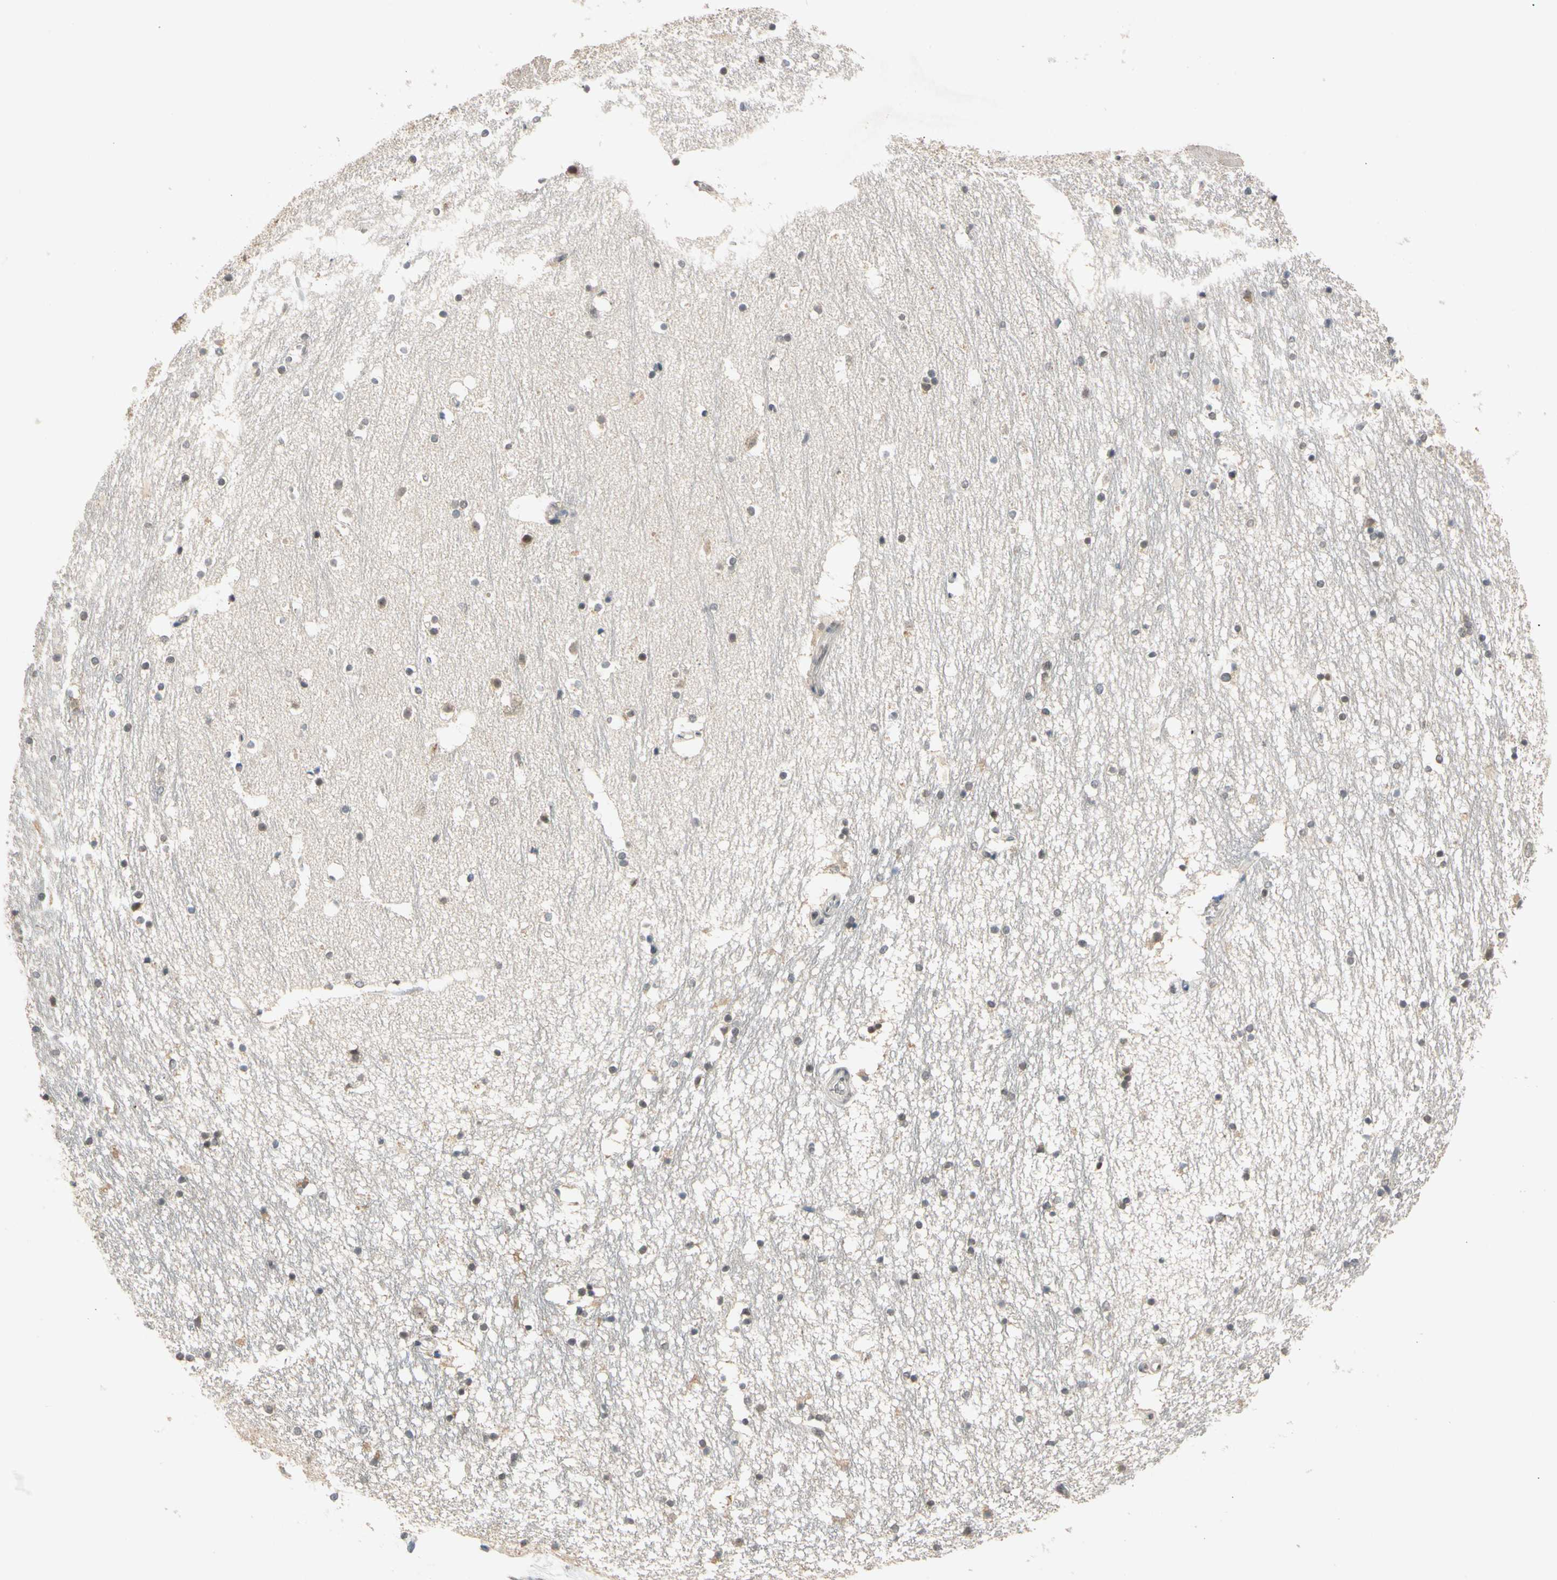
{"staining": {"intensity": "weak", "quantity": "25%-75%", "location": "cytoplasmic/membranous,nuclear"}, "tissue": "hippocampus", "cell_type": "Glial cells", "image_type": "normal", "snomed": [{"axis": "morphology", "description": "Normal tissue, NOS"}, {"axis": "topography", "description": "Hippocampus"}], "caption": "The image shows staining of normal hippocampus, revealing weak cytoplasmic/membranous,nuclear protein expression (brown color) within glial cells.", "gene": "RIOX2", "patient": {"sex": "male", "age": 45}}